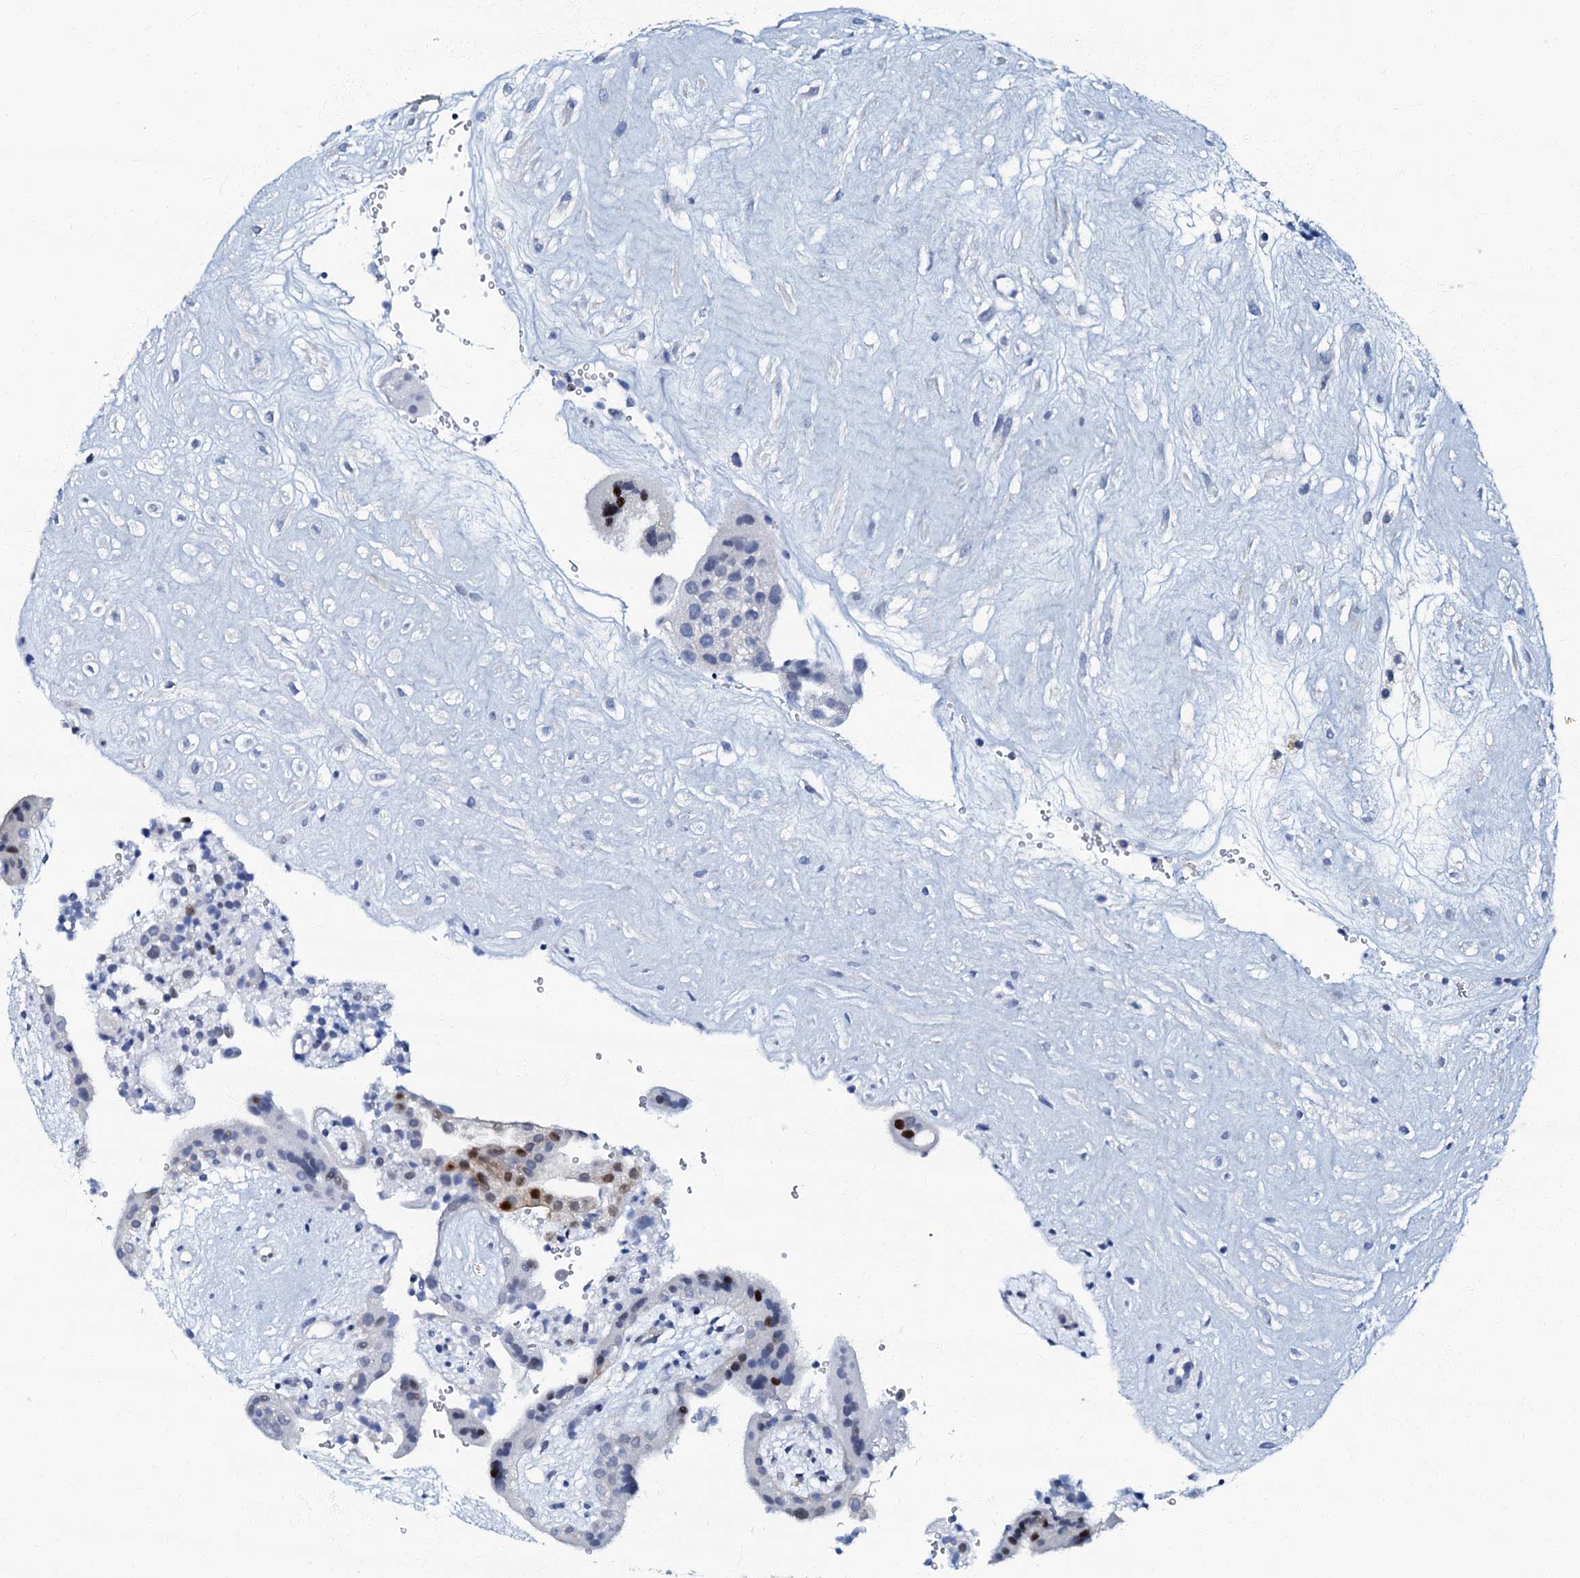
{"staining": {"intensity": "moderate", "quantity": "<25%", "location": "nuclear"}, "tissue": "placenta", "cell_type": "Decidual cells", "image_type": "normal", "snomed": [{"axis": "morphology", "description": "Normal tissue, NOS"}, {"axis": "topography", "description": "Placenta"}], "caption": "Moderate nuclear expression for a protein is appreciated in about <25% of decidual cells of normal placenta using immunohistochemistry.", "gene": "MFSD5", "patient": {"sex": "female", "age": 18}}